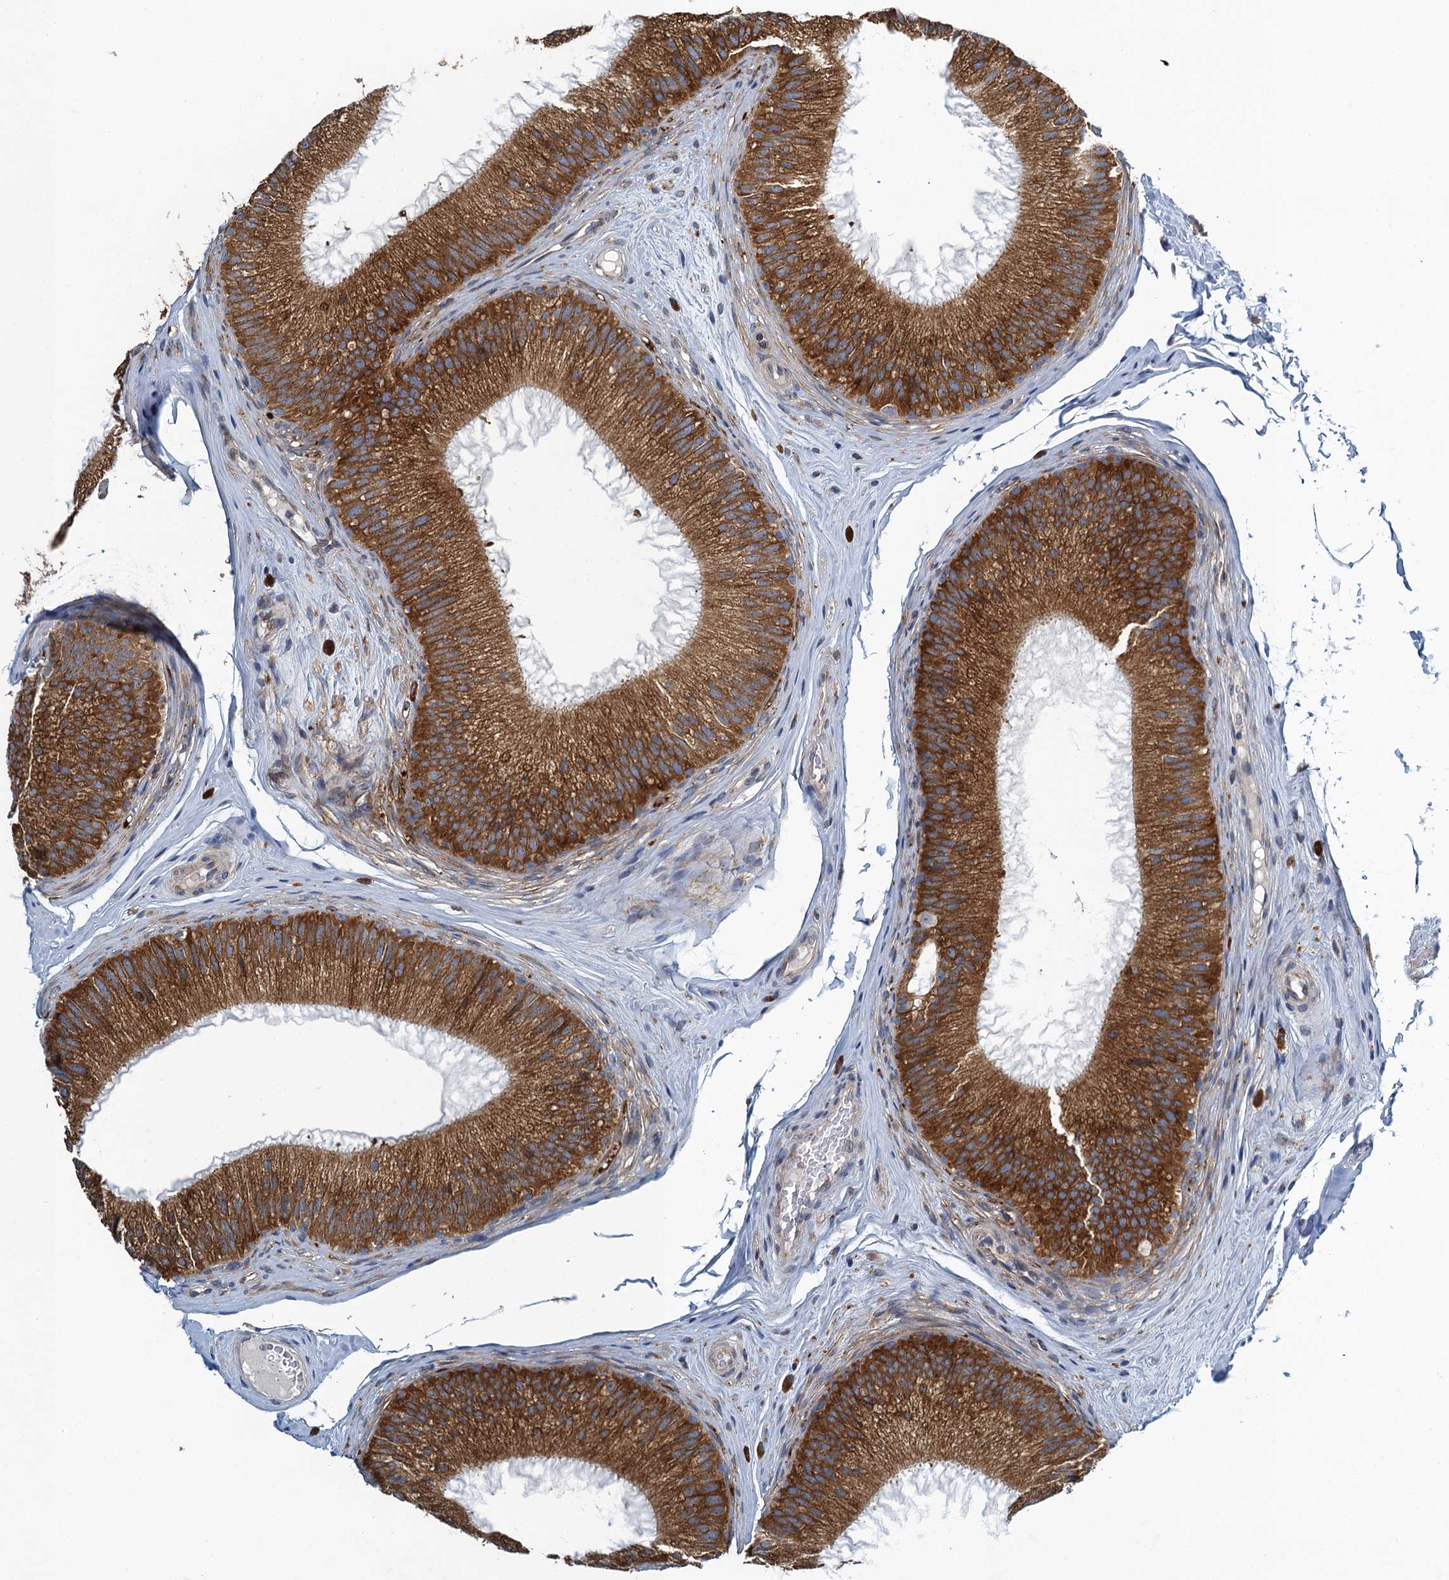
{"staining": {"intensity": "strong", "quantity": ">75%", "location": "cytoplasmic/membranous"}, "tissue": "epididymis", "cell_type": "Glandular cells", "image_type": "normal", "snomed": [{"axis": "morphology", "description": "Normal tissue, NOS"}, {"axis": "topography", "description": "Epididymis"}], "caption": "A micrograph of epididymis stained for a protein displays strong cytoplasmic/membranous brown staining in glandular cells.", "gene": "ALG2", "patient": {"sex": "male", "age": 45}}